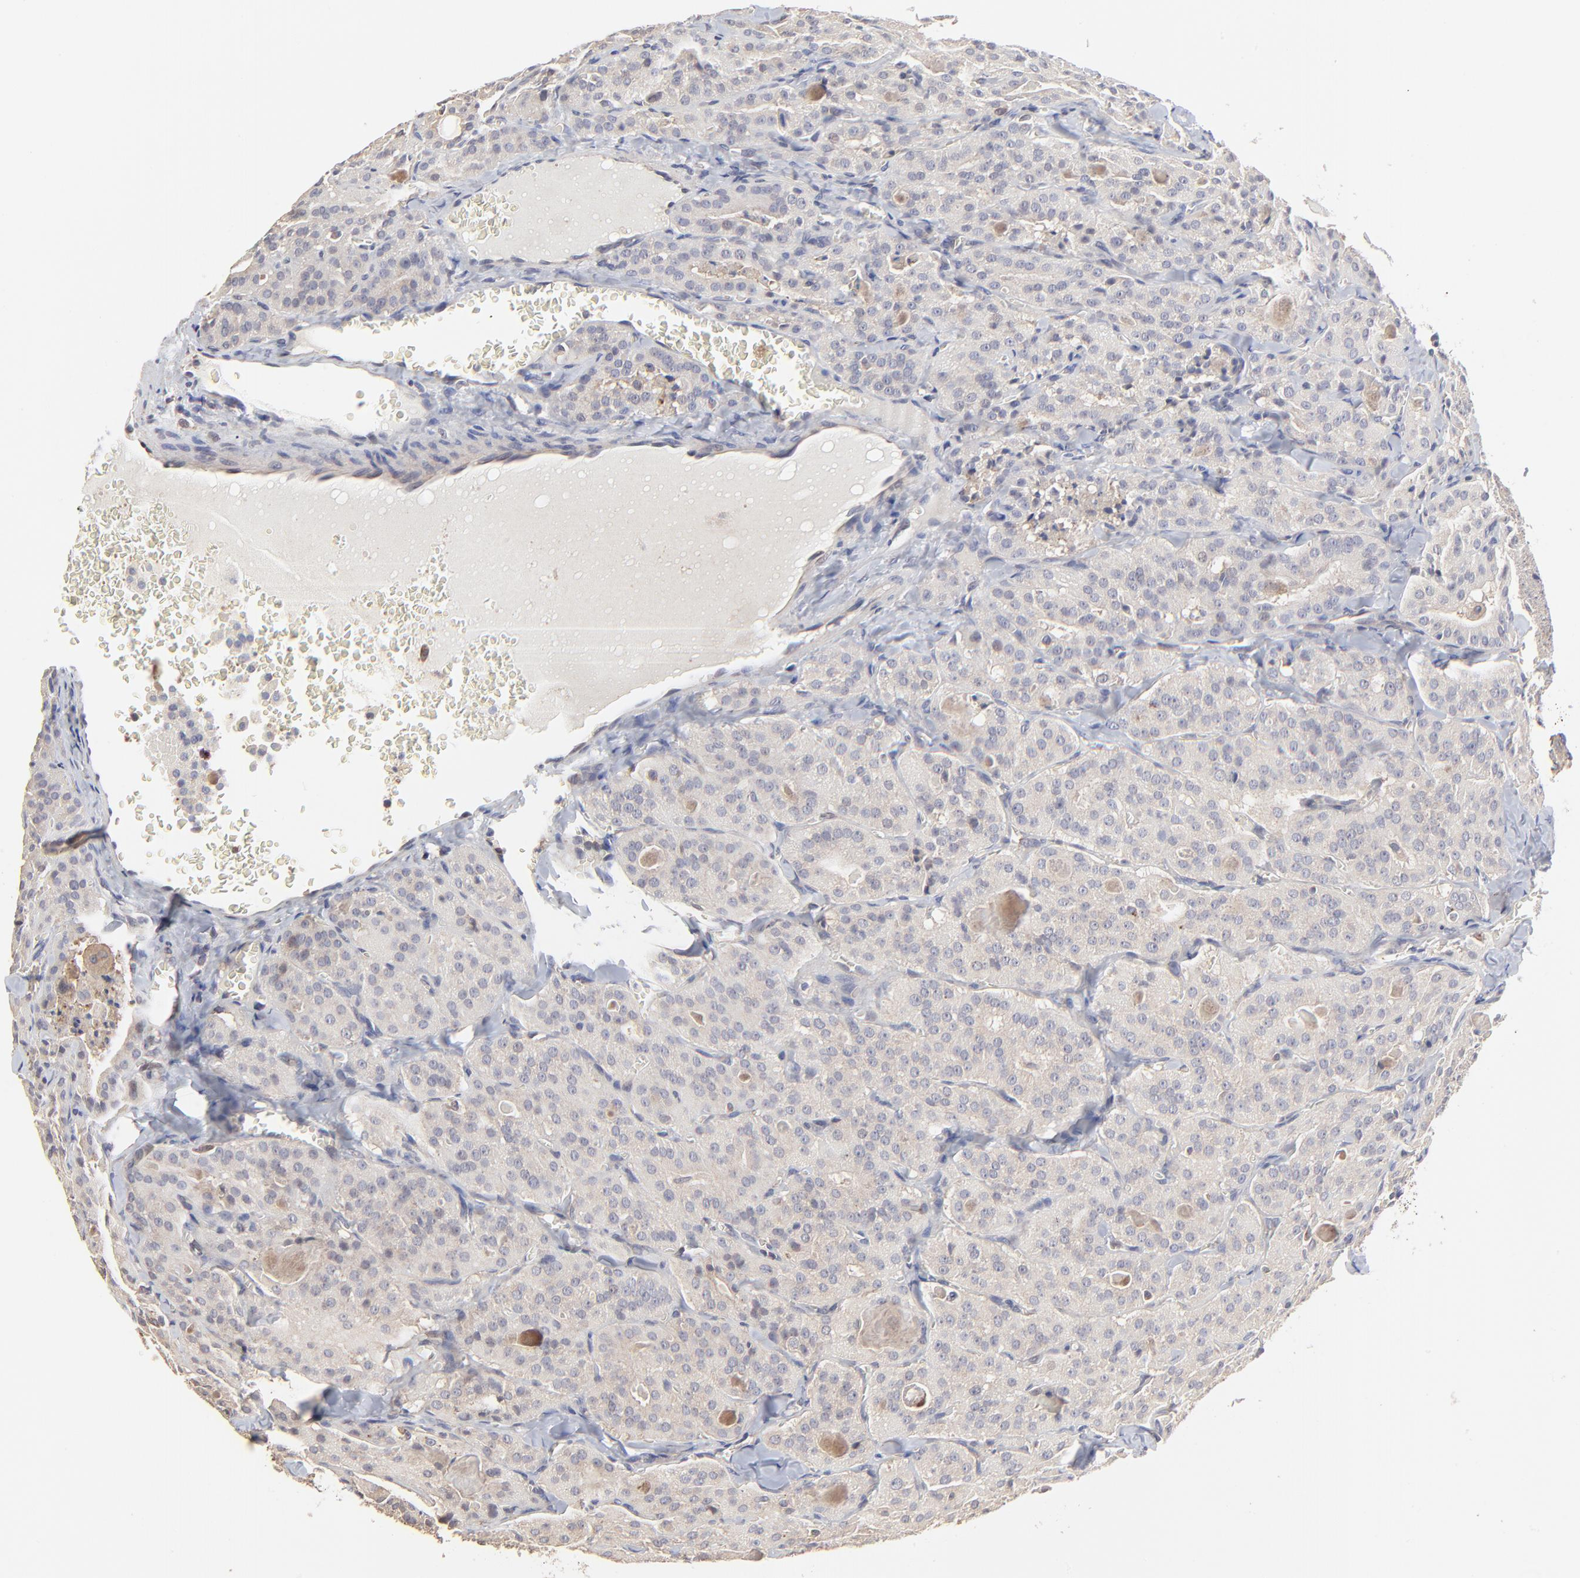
{"staining": {"intensity": "negative", "quantity": "none", "location": "none"}, "tissue": "thyroid cancer", "cell_type": "Tumor cells", "image_type": "cancer", "snomed": [{"axis": "morphology", "description": "Carcinoma, NOS"}, {"axis": "topography", "description": "Thyroid gland"}], "caption": "This is an immunohistochemistry micrograph of human thyroid carcinoma. There is no expression in tumor cells.", "gene": "ELP2", "patient": {"sex": "male", "age": 76}}